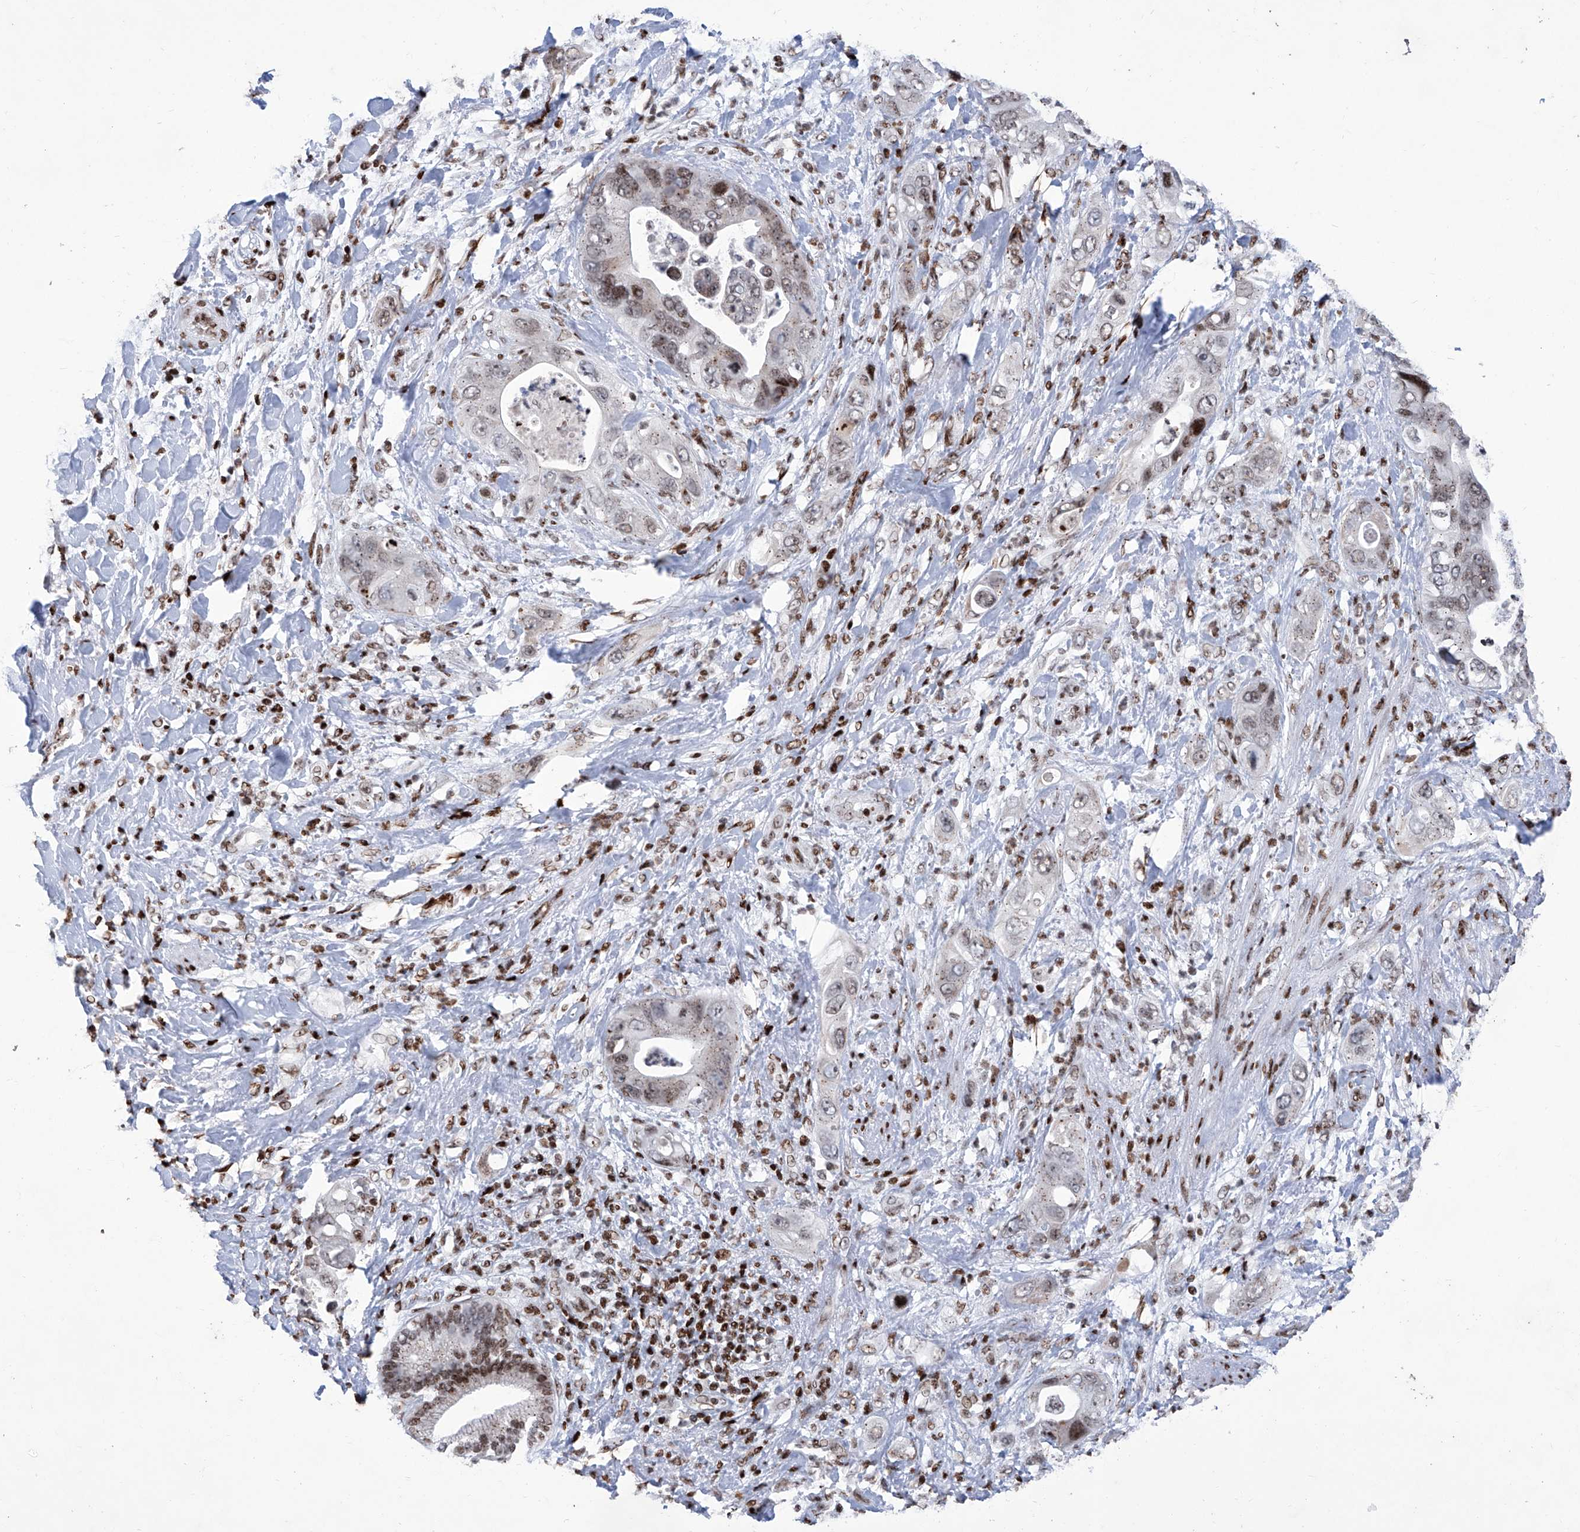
{"staining": {"intensity": "moderate", "quantity": "<25%", "location": "nuclear"}, "tissue": "pancreatic cancer", "cell_type": "Tumor cells", "image_type": "cancer", "snomed": [{"axis": "morphology", "description": "Adenocarcinoma, NOS"}, {"axis": "topography", "description": "Pancreas"}], "caption": "Brown immunohistochemical staining in pancreatic cancer displays moderate nuclear positivity in approximately <25% of tumor cells. (Brightfield microscopy of DAB IHC at high magnification).", "gene": "HEY2", "patient": {"sex": "female", "age": 78}}